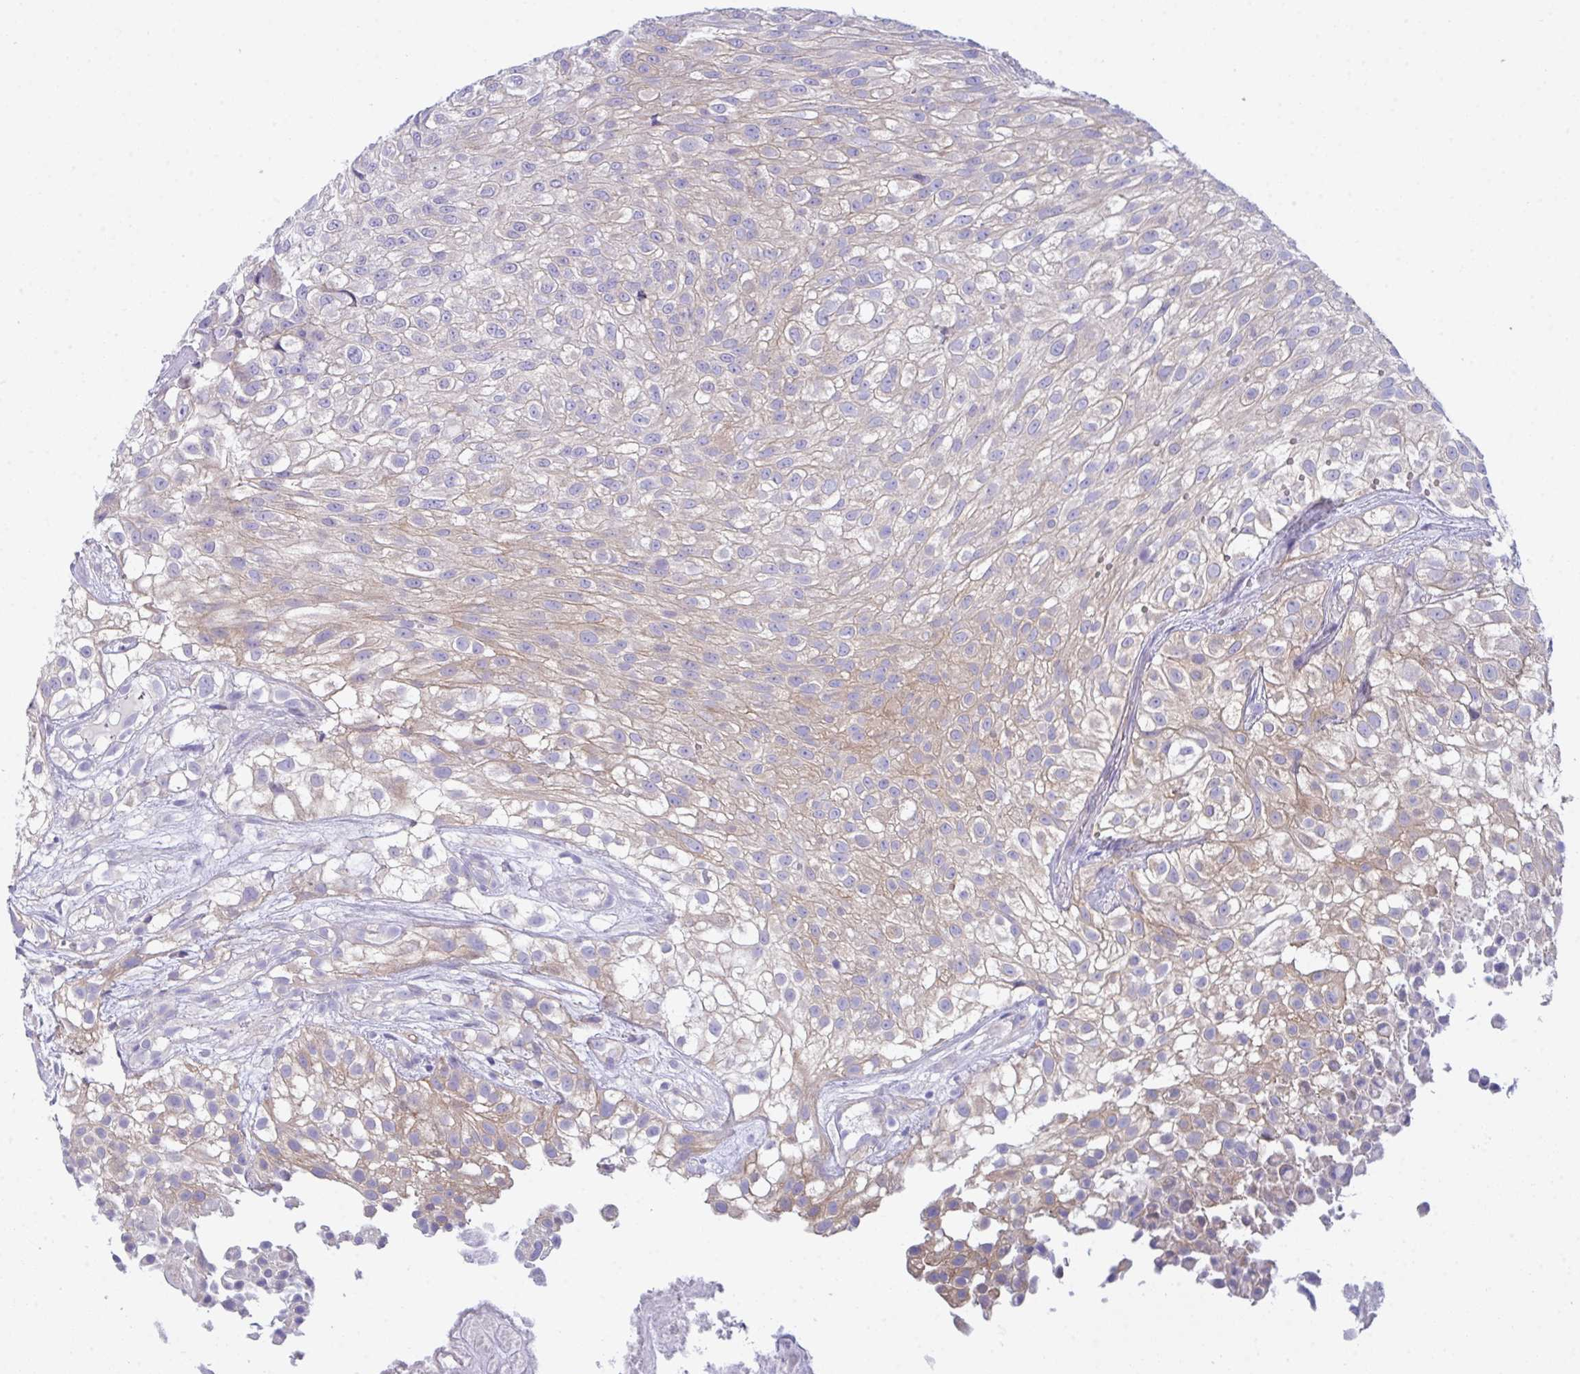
{"staining": {"intensity": "weak", "quantity": "25%-75%", "location": "cytoplasmic/membranous"}, "tissue": "urothelial cancer", "cell_type": "Tumor cells", "image_type": "cancer", "snomed": [{"axis": "morphology", "description": "Urothelial carcinoma, High grade"}, {"axis": "topography", "description": "Urinary bladder"}], "caption": "Protein staining by IHC displays weak cytoplasmic/membranous staining in approximately 25%-75% of tumor cells in urothelial cancer.", "gene": "CEP170B", "patient": {"sex": "male", "age": 56}}